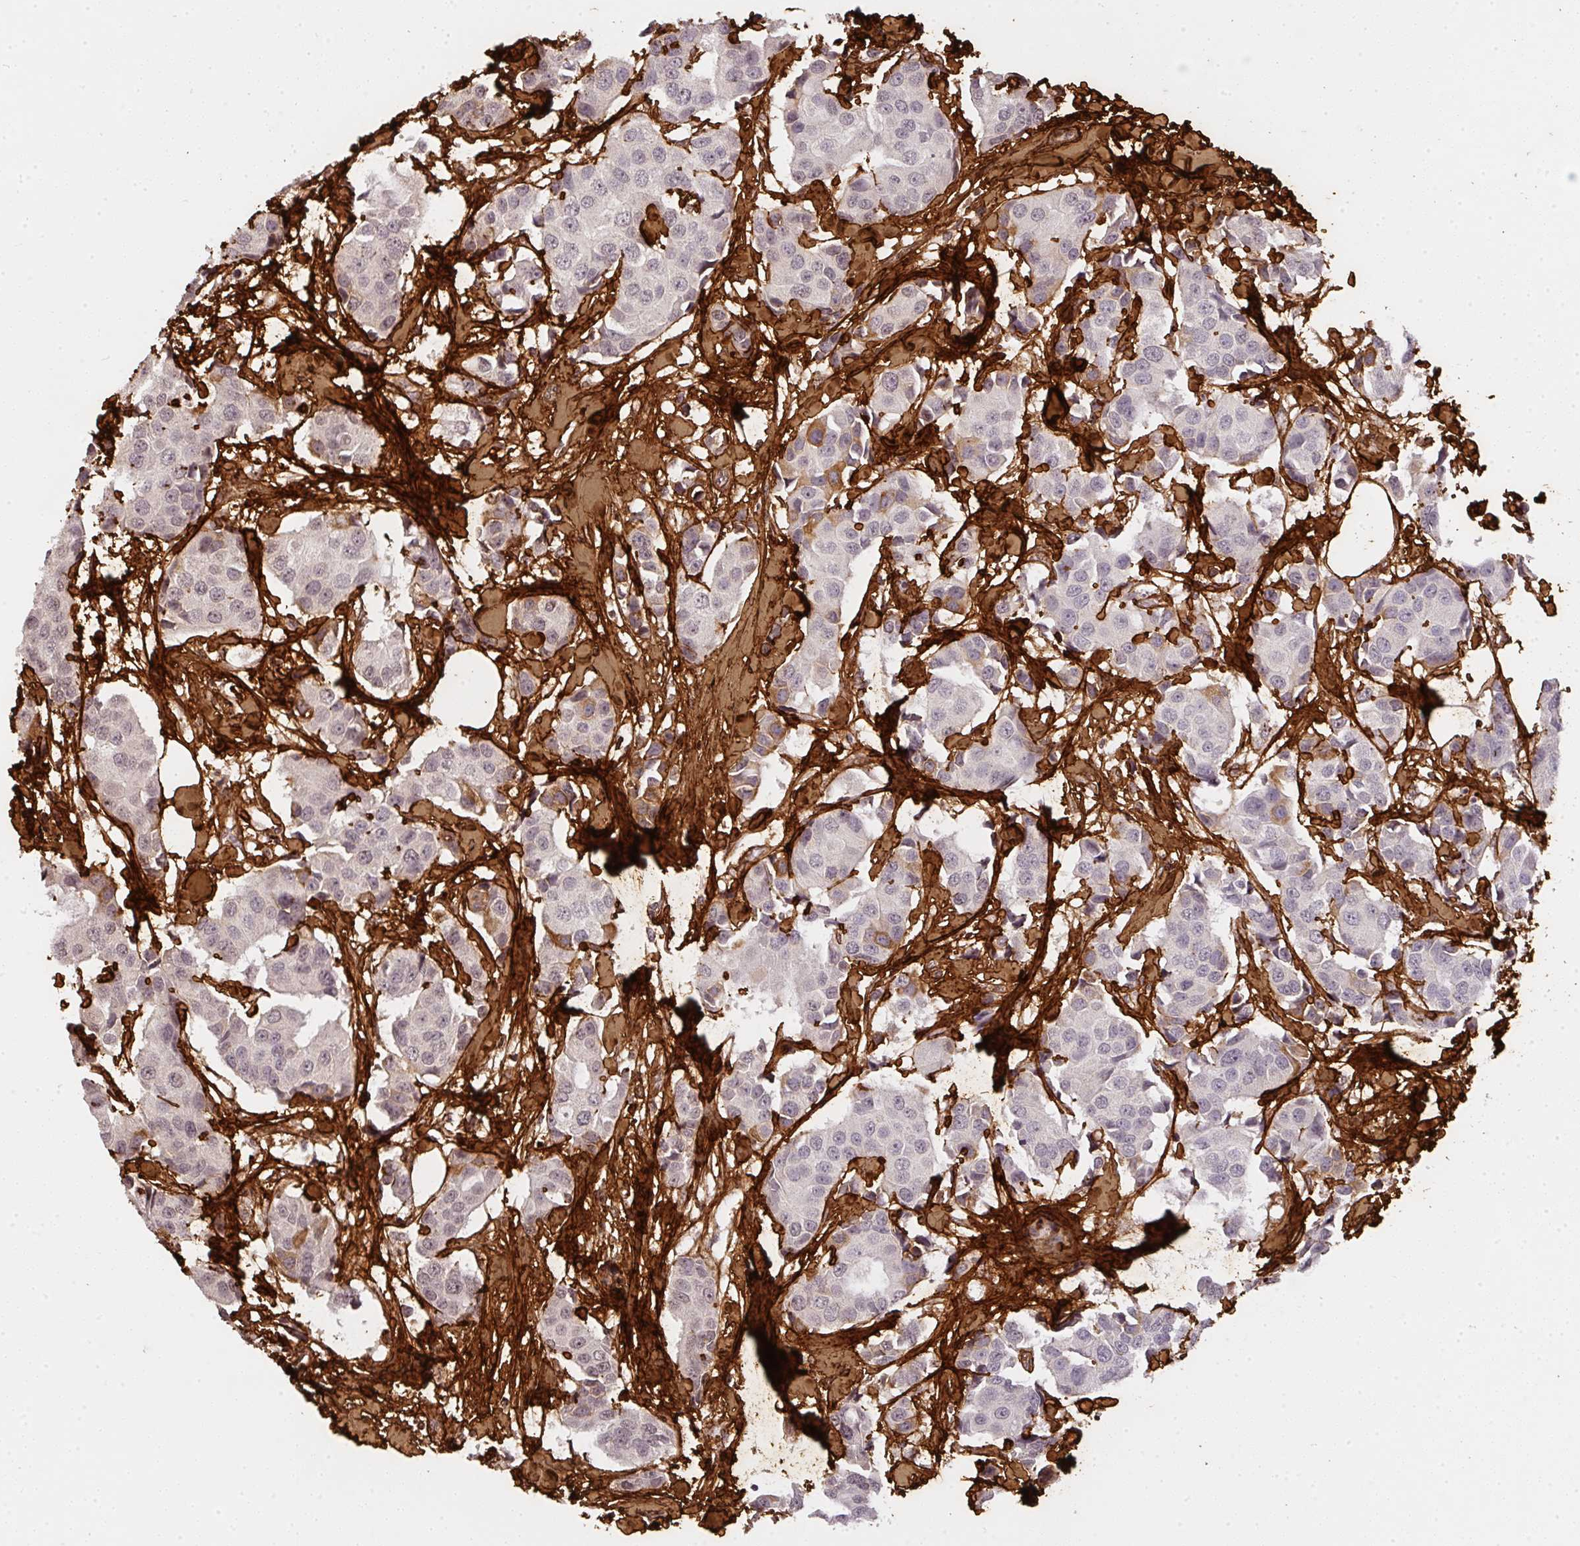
{"staining": {"intensity": "moderate", "quantity": "<25%", "location": "cytoplasmic/membranous"}, "tissue": "breast cancer", "cell_type": "Tumor cells", "image_type": "cancer", "snomed": [{"axis": "morphology", "description": "Normal tissue, NOS"}, {"axis": "morphology", "description": "Duct carcinoma"}, {"axis": "topography", "description": "Breast"}], "caption": "Protein analysis of breast invasive ductal carcinoma tissue reveals moderate cytoplasmic/membranous positivity in approximately <25% of tumor cells.", "gene": "COL3A1", "patient": {"sex": "female", "age": 39}}